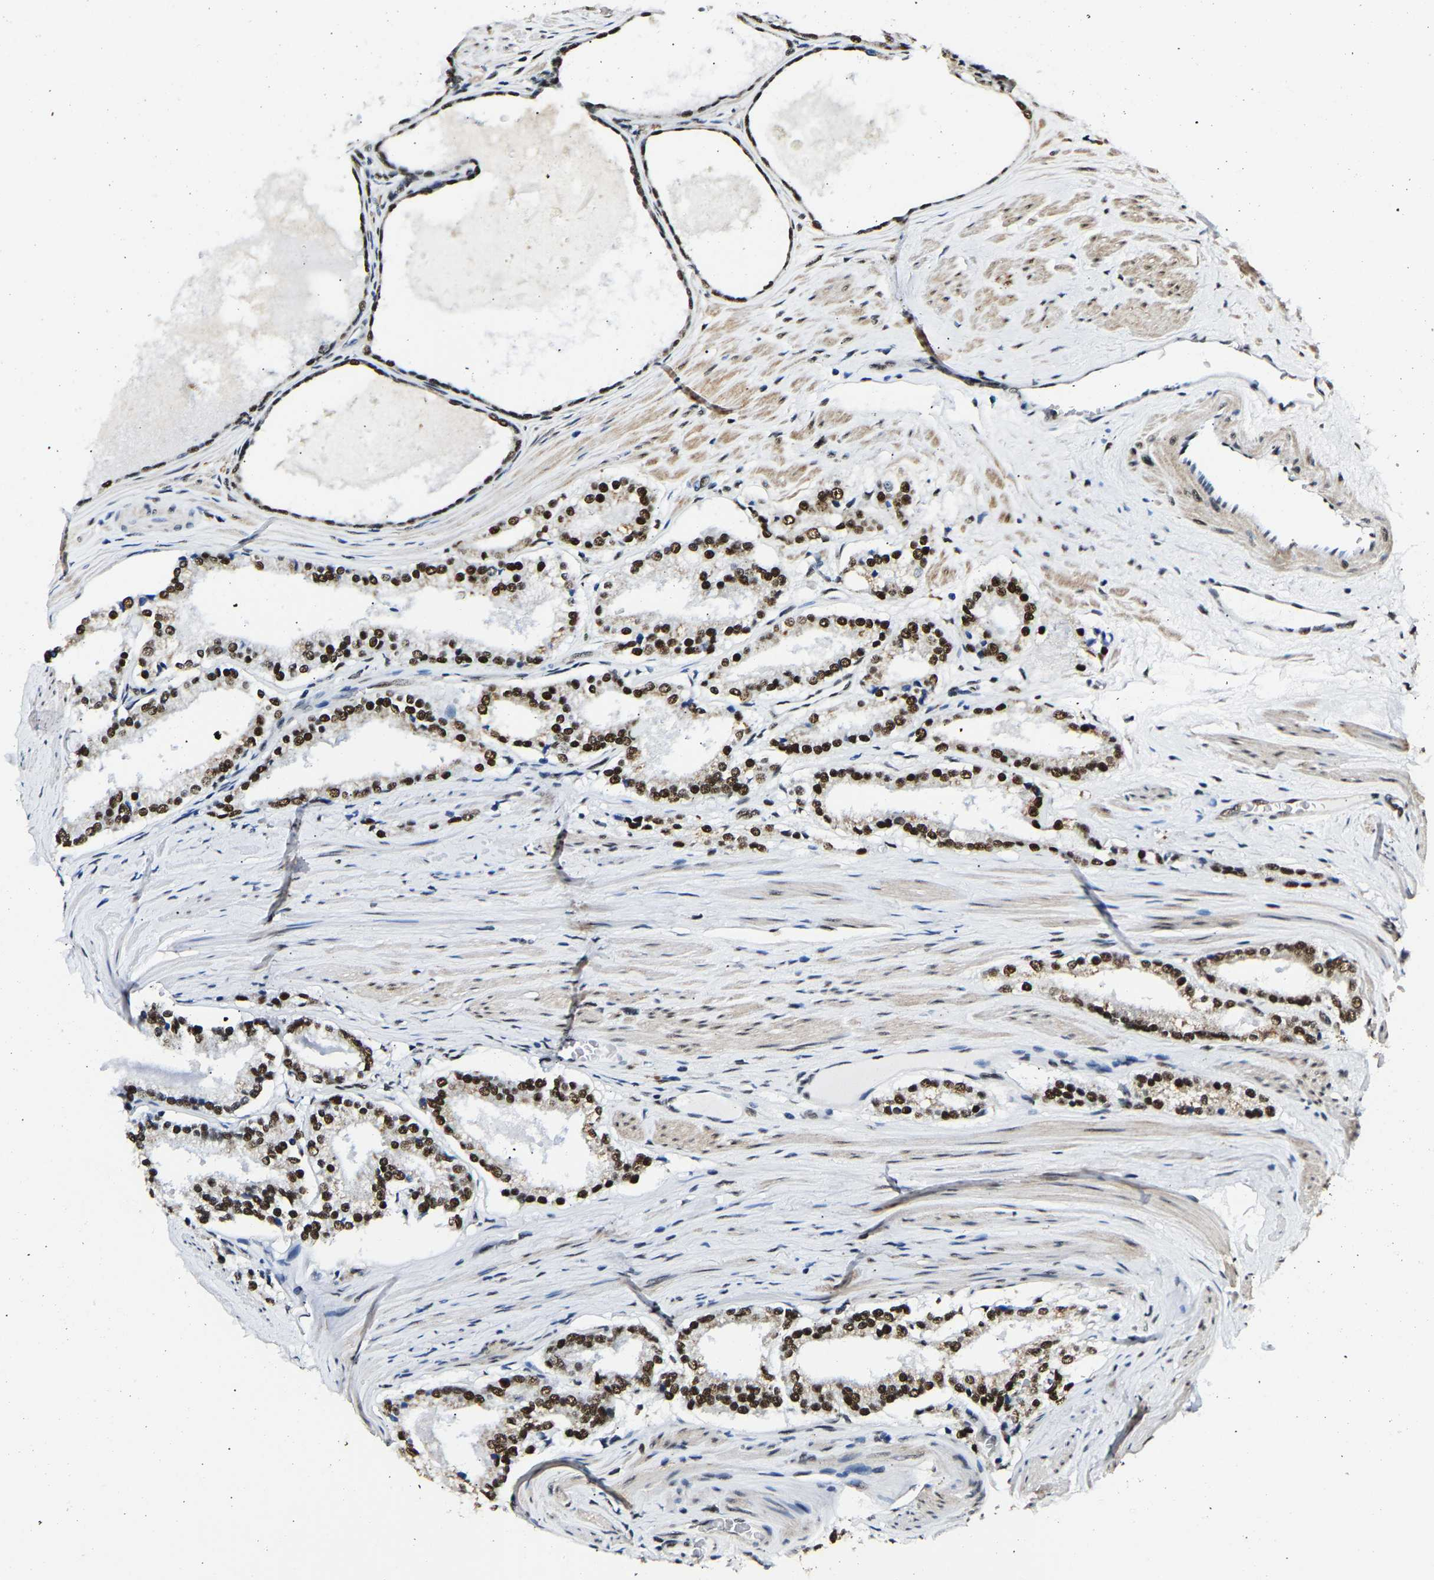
{"staining": {"intensity": "strong", "quantity": ">75%", "location": "nuclear"}, "tissue": "prostate cancer", "cell_type": "Tumor cells", "image_type": "cancer", "snomed": [{"axis": "morphology", "description": "Adenocarcinoma, Low grade"}, {"axis": "topography", "description": "Prostate"}], "caption": "Immunohistochemistry (IHC) (DAB (3,3'-diaminobenzidine)) staining of prostate low-grade adenocarcinoma exhibits strong nuclear protein positivity in about >75% of tumor cells.", "gene": "SAFB", "patient": {"sex": "male", "age": 63}}